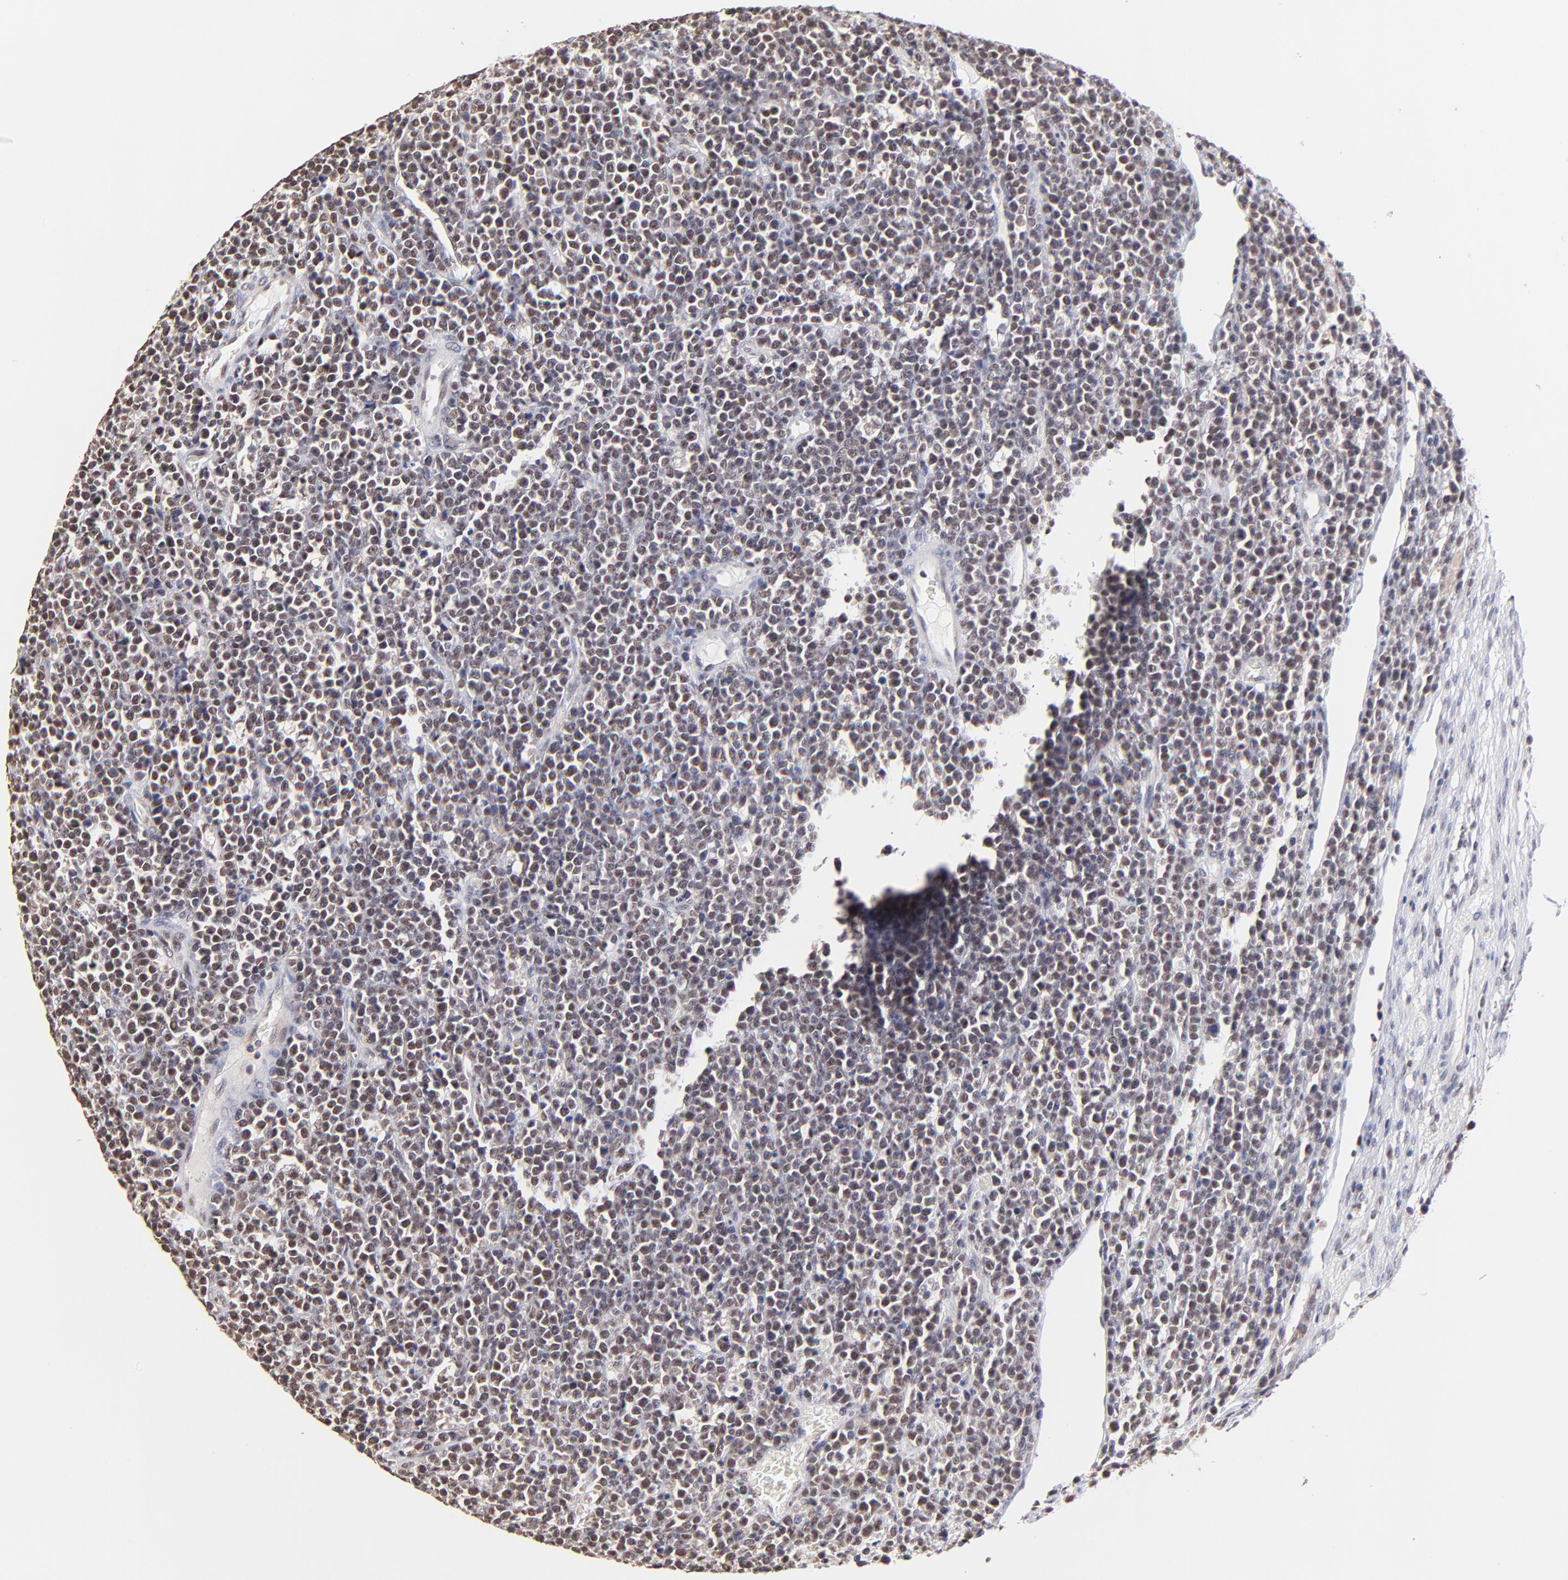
{"staining": {"intensity": "weak", "quantity": ">75%", "location": "nuclear"}, "tissue": "lymphoma", "cell_type": "Tumor cells", "image_type": "cancer", "snomed": [{"axis": "morphology", "description": "Malignant lymphoma, non-Hodgkin's type, High grade"}, {"axis": "topography", "description": "Ovary"}], "caption": "Lymphoma stained with immunohistochemistry exhibits weak nuclear expression in approximately >75% of tumor cells.", "gene": "ZNF670", "patient": {"sex": "female", "age": 56}}